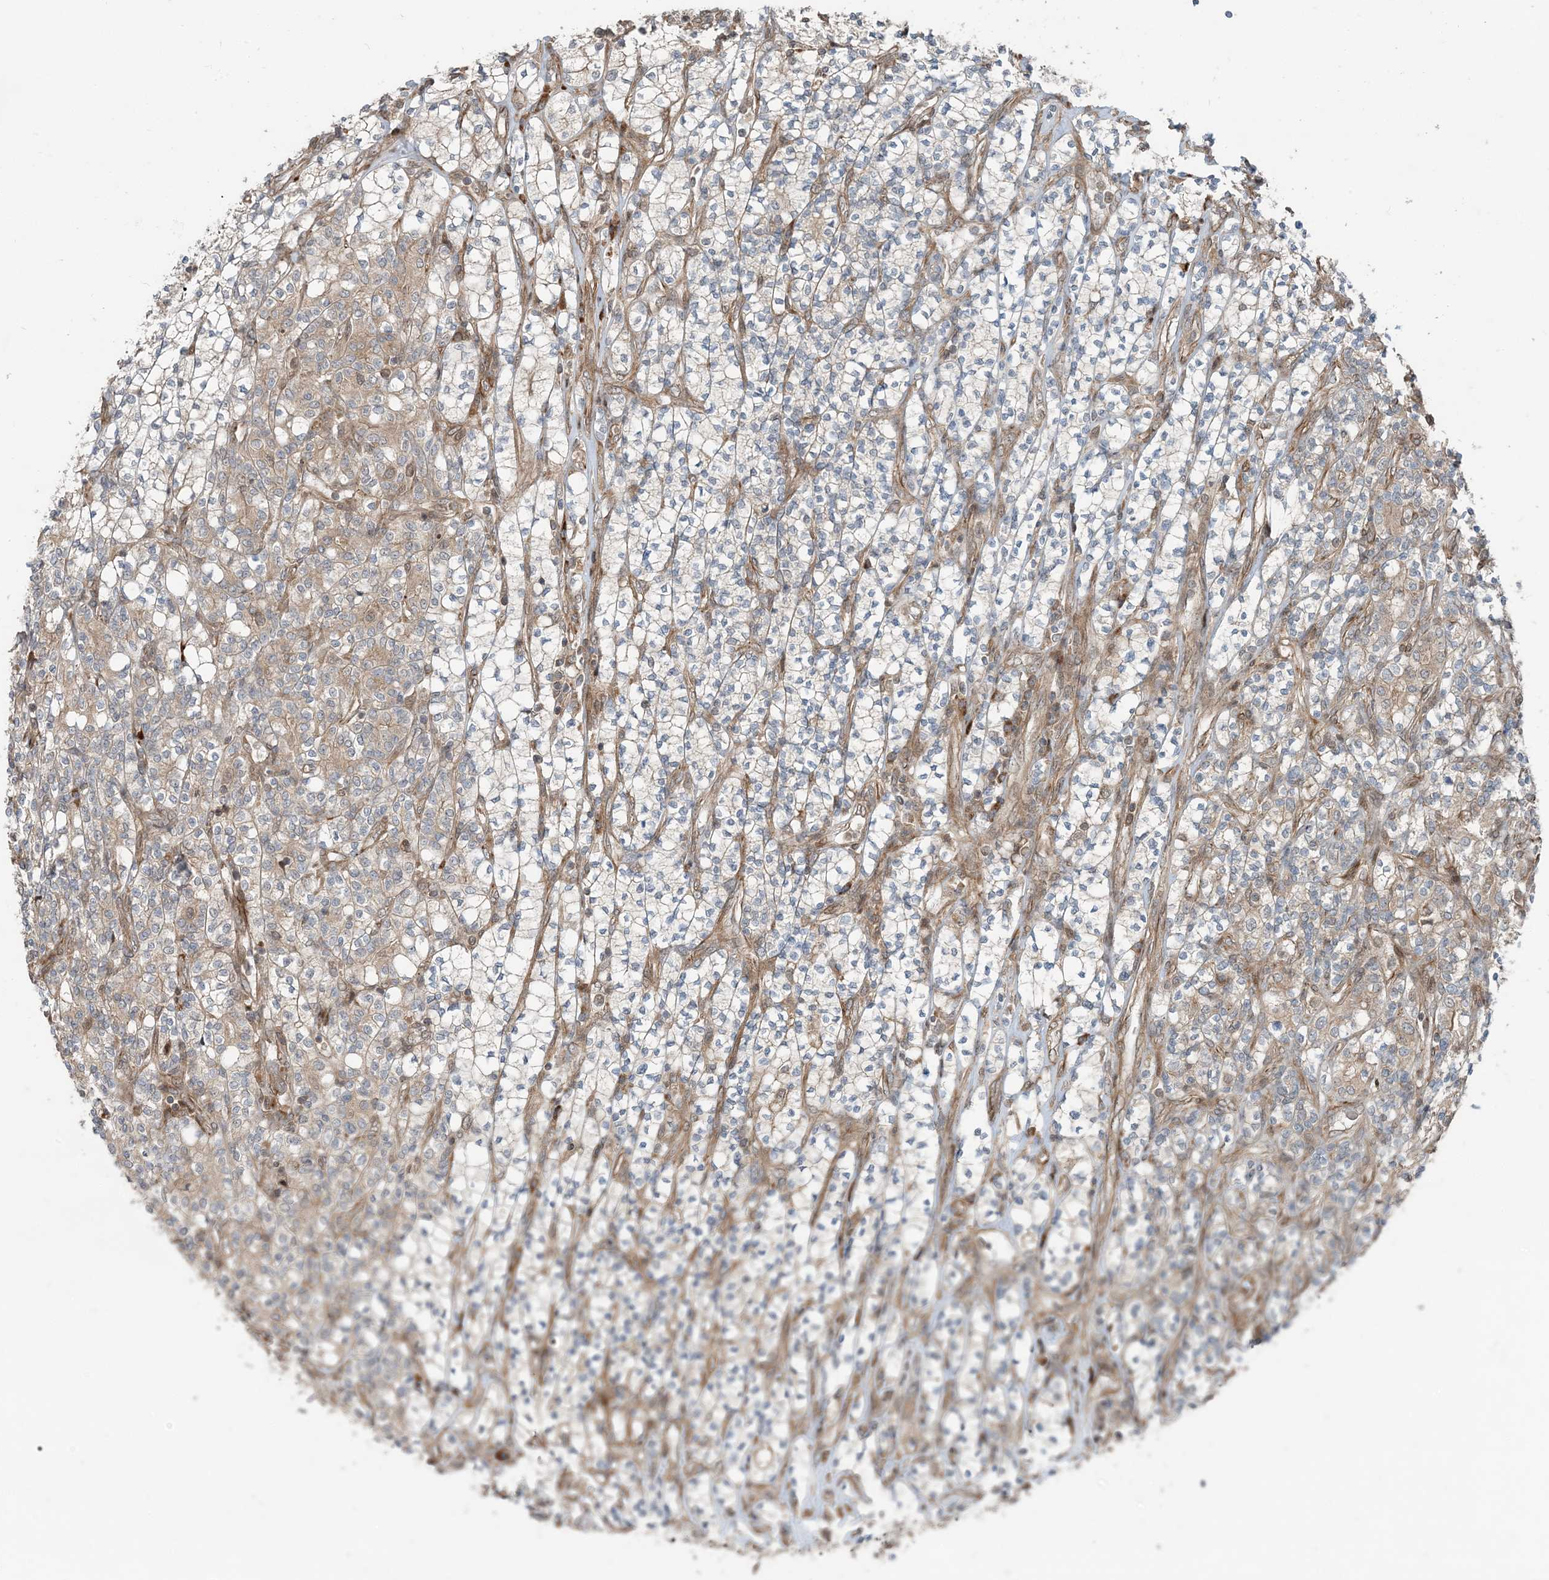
{"staining": {"intensity": "negative", "quantity": "none", "location": "none"}, "tissue": "renal cancer", "cell_type": "Tumor cells", "image_type": "cancer", "snomed": [{"axis": "morphology", "description": "Adenocarcinoma, NOS"}, {"axis": "topography", "description": "Kidney"}], "caption": "Tumor cells are negative for protein expression in human adenocarcinoma (renal). Brightfield microscopy of immunohistochemistry (IHC) stained with DAB (3,3'-diaminobenzidine) (brown) and hematoxylin (blue), captured at high magnification.", "gene": "EDEM2", "patient": {"sex": "male", "age": 77}}